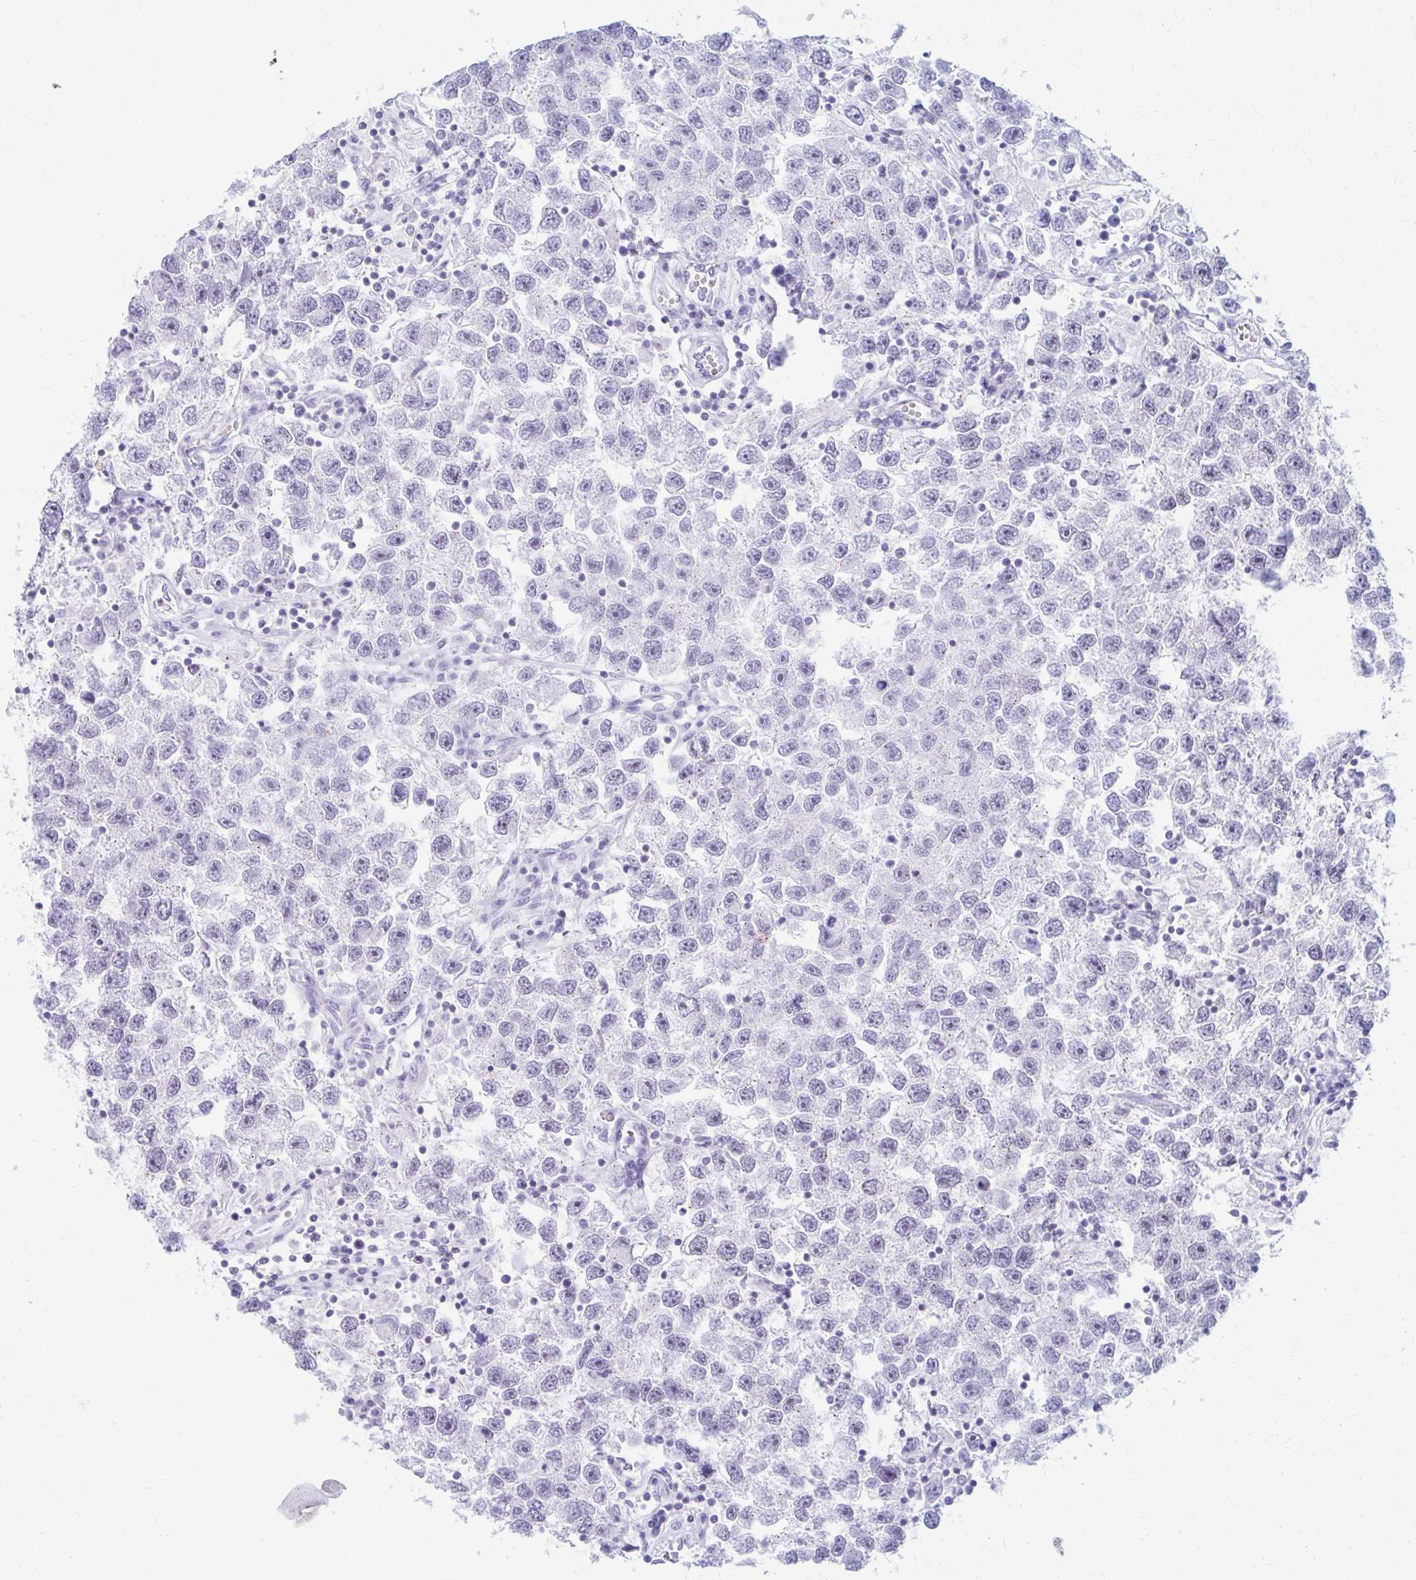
{"staining": {"intensity": "negative", "quantity": "none", "location": "none"}, "tissue": "testis cancer", "cell_type": "Tumor cells", "image_type": "cancer", "snomed": [{"axis": "morphology", "description": "Seminoma, NOS"}, {"axis": "topography", "description": "Testis"}], "caption": "Immunohistochemistry histopathology image of neoplastic tissue: human testis cancer (seminoma) stained with DAB shows no significant protein expression in tumor cells. The staining was performed using DAB to visualize the protein expression in brown, while the nuclei were stained in blue with hematoxylin (Magnification: 20x).", "gene": "RADIL", "patient": {"sex": "male", "age": 26}}